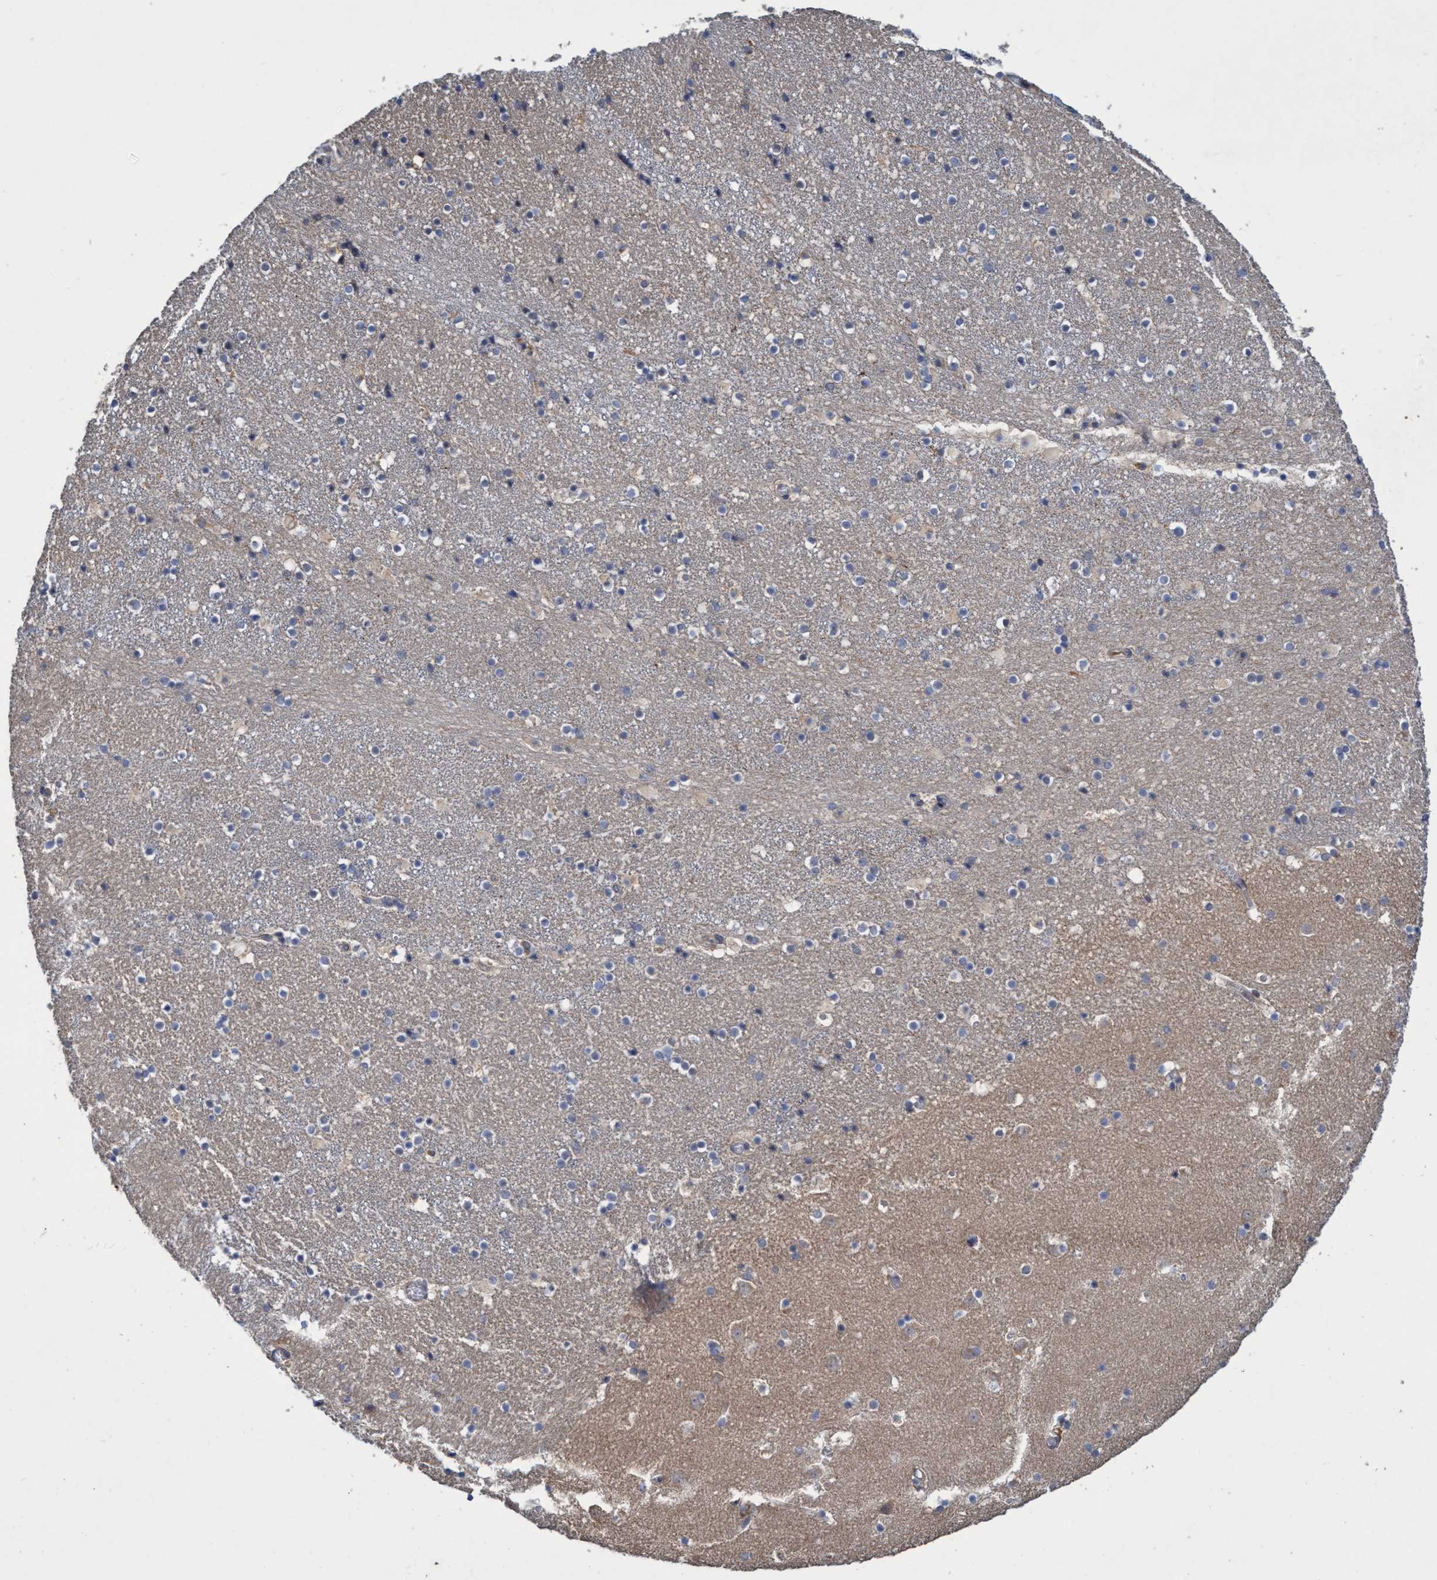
{"staining": {"intensity": "weak", "quantity": "<25%", "location": "cytoplasmic/membranous"}, "tissue": "caudate", "cell_type": "Glial cells", "image_type": "normal", "snomed": [{"axis": "morphology", "description": "Normal tissue, NOS"}, {"axis": "topography", "description": "Lateral ventricle wall"}], "caption": "Caudate stained for a protein using IHC displays no positivity glial cells.", "gene": "ZNF677", "patient": {"sex": "male", "age": 45}}